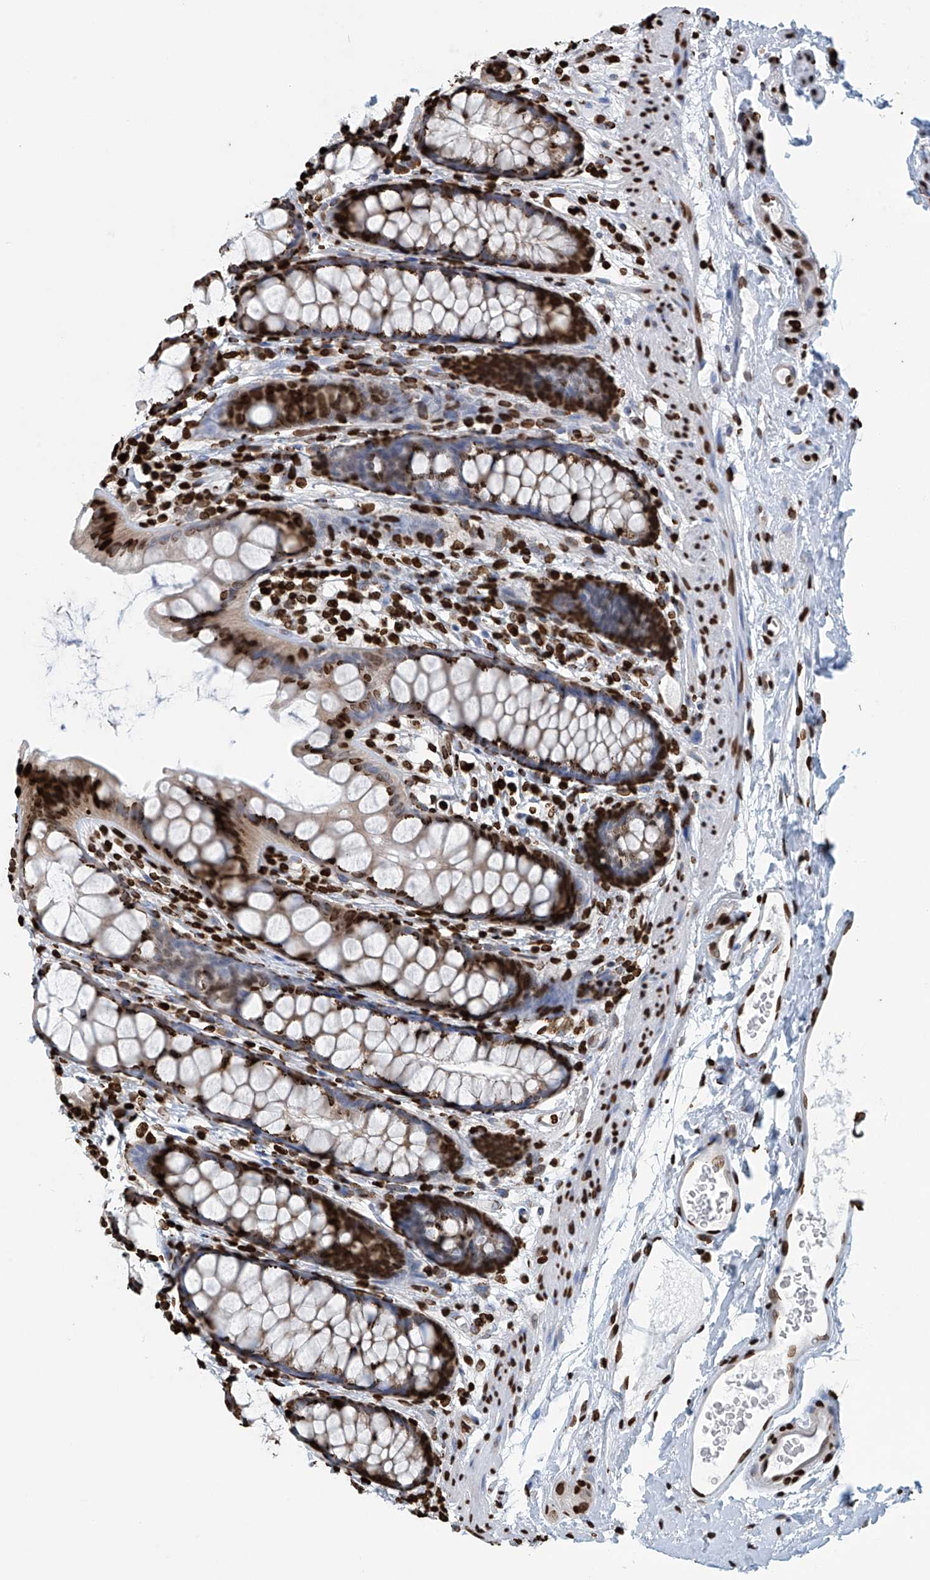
{"staining": {"intensity": "strong", "quantity": "25%-75%", "location": "nuclear"}, "tissue": "rectum", "cell_type": "Glandular cells", "image_type": "normal", "snomed": [{"axis": "morphology", "description": "Normal tissue, NOS"}, {"axis": "topography", "description": "Rectum"}], "caption": "Protein expression analysis of benign human rectum reveals strong nuclear staining in approximately 25%-75% of glandular cells.", "gene": "DPPA2", "patient": {"sex": "female", "age": 65}}